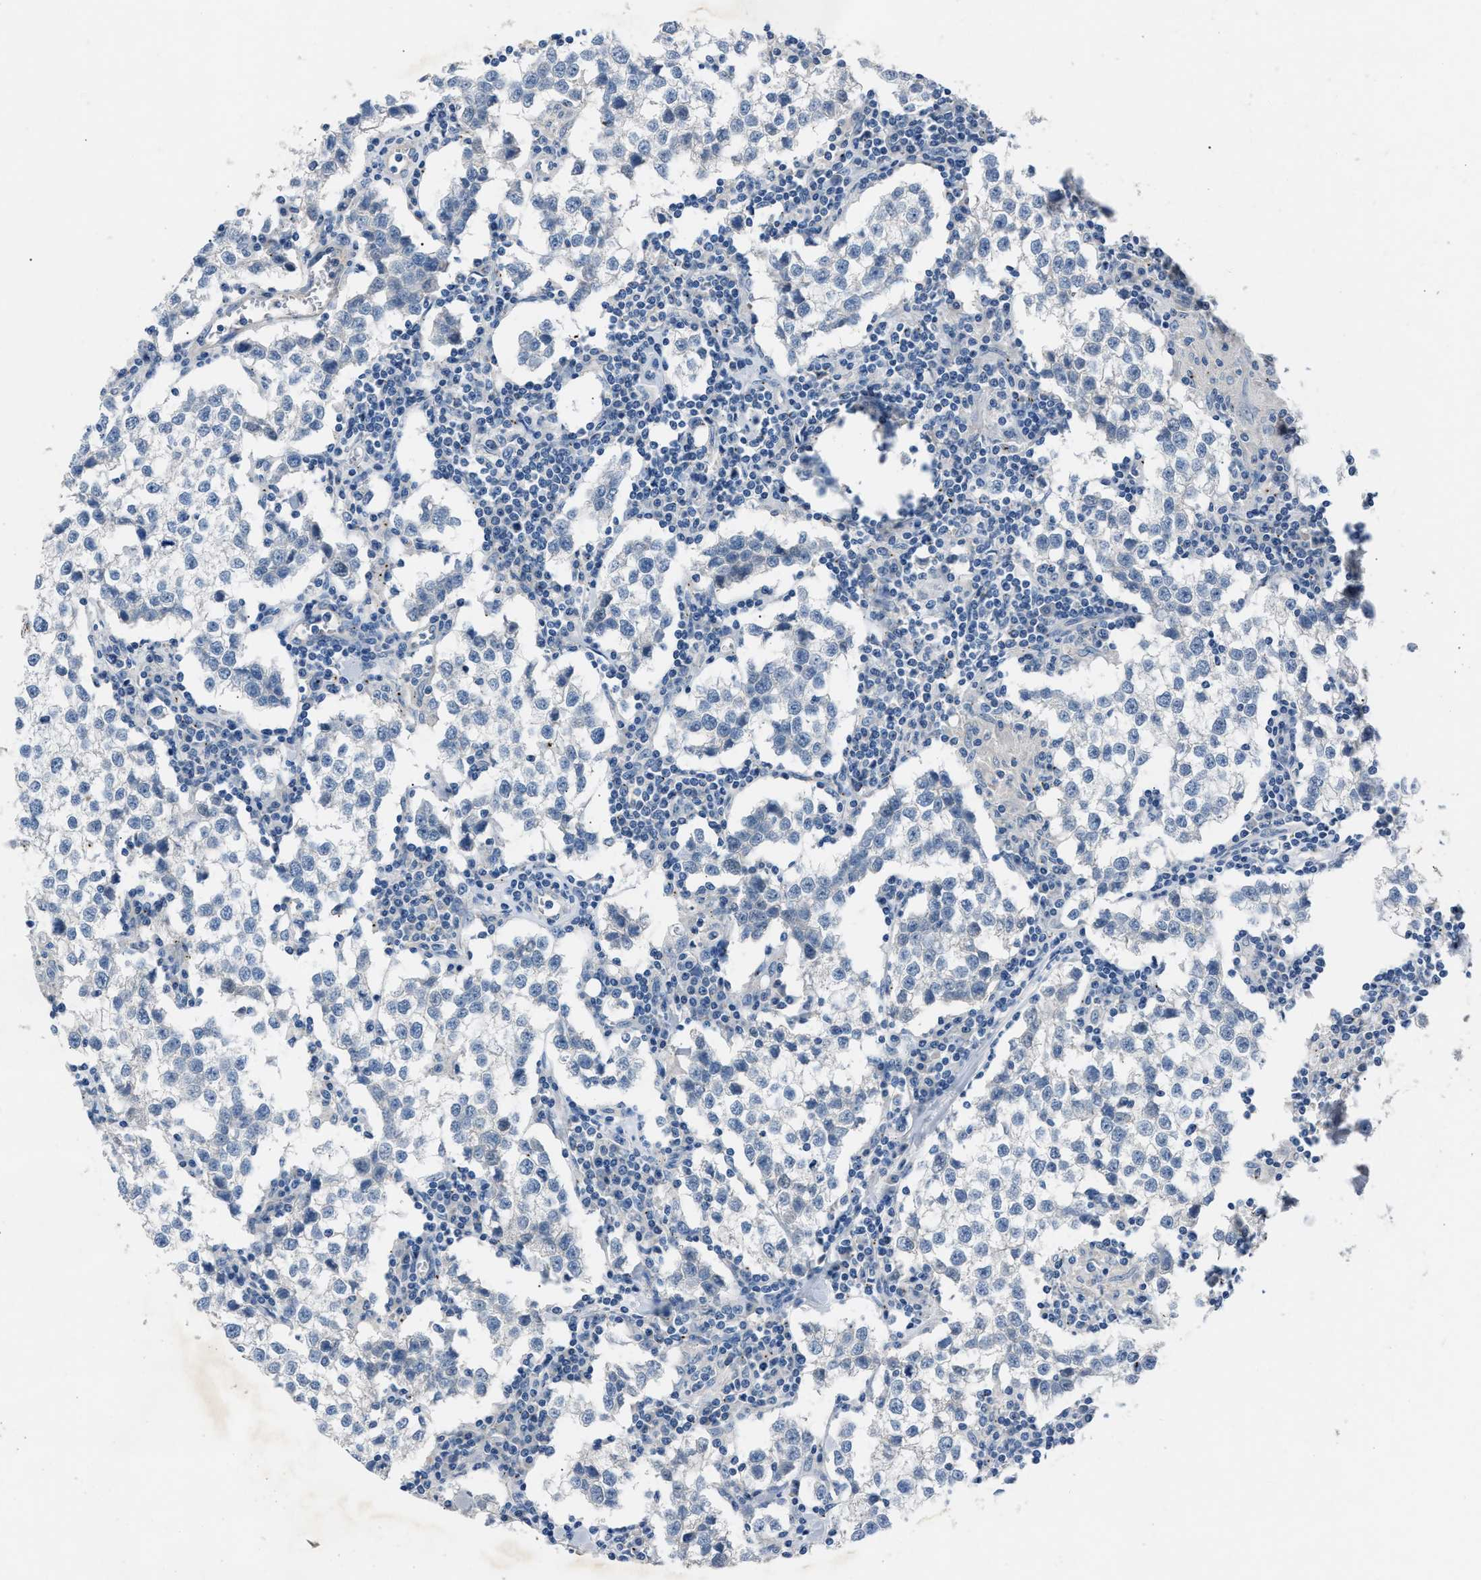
{"staining": {"intensity": "negative", "quantity": "none", "location": "none"}, "tissue": "testis cancer", "cell_type": "Tumor cells", "image_type": "cancer", "snomed": [{"axis": "morphology", "description": "Seminoma, NOS"}, {"axis": "morphology", "description": "Carcinoma, Embryonal, NOS"}, {"axis": "topography", "description": "Testis"}], "caption": "The immunohistochemistry image has no significant expression in tumor cells of testis cancer tissue.", "gene": "DNAAF5", "patient": {"sex": "male", "age": 36}}